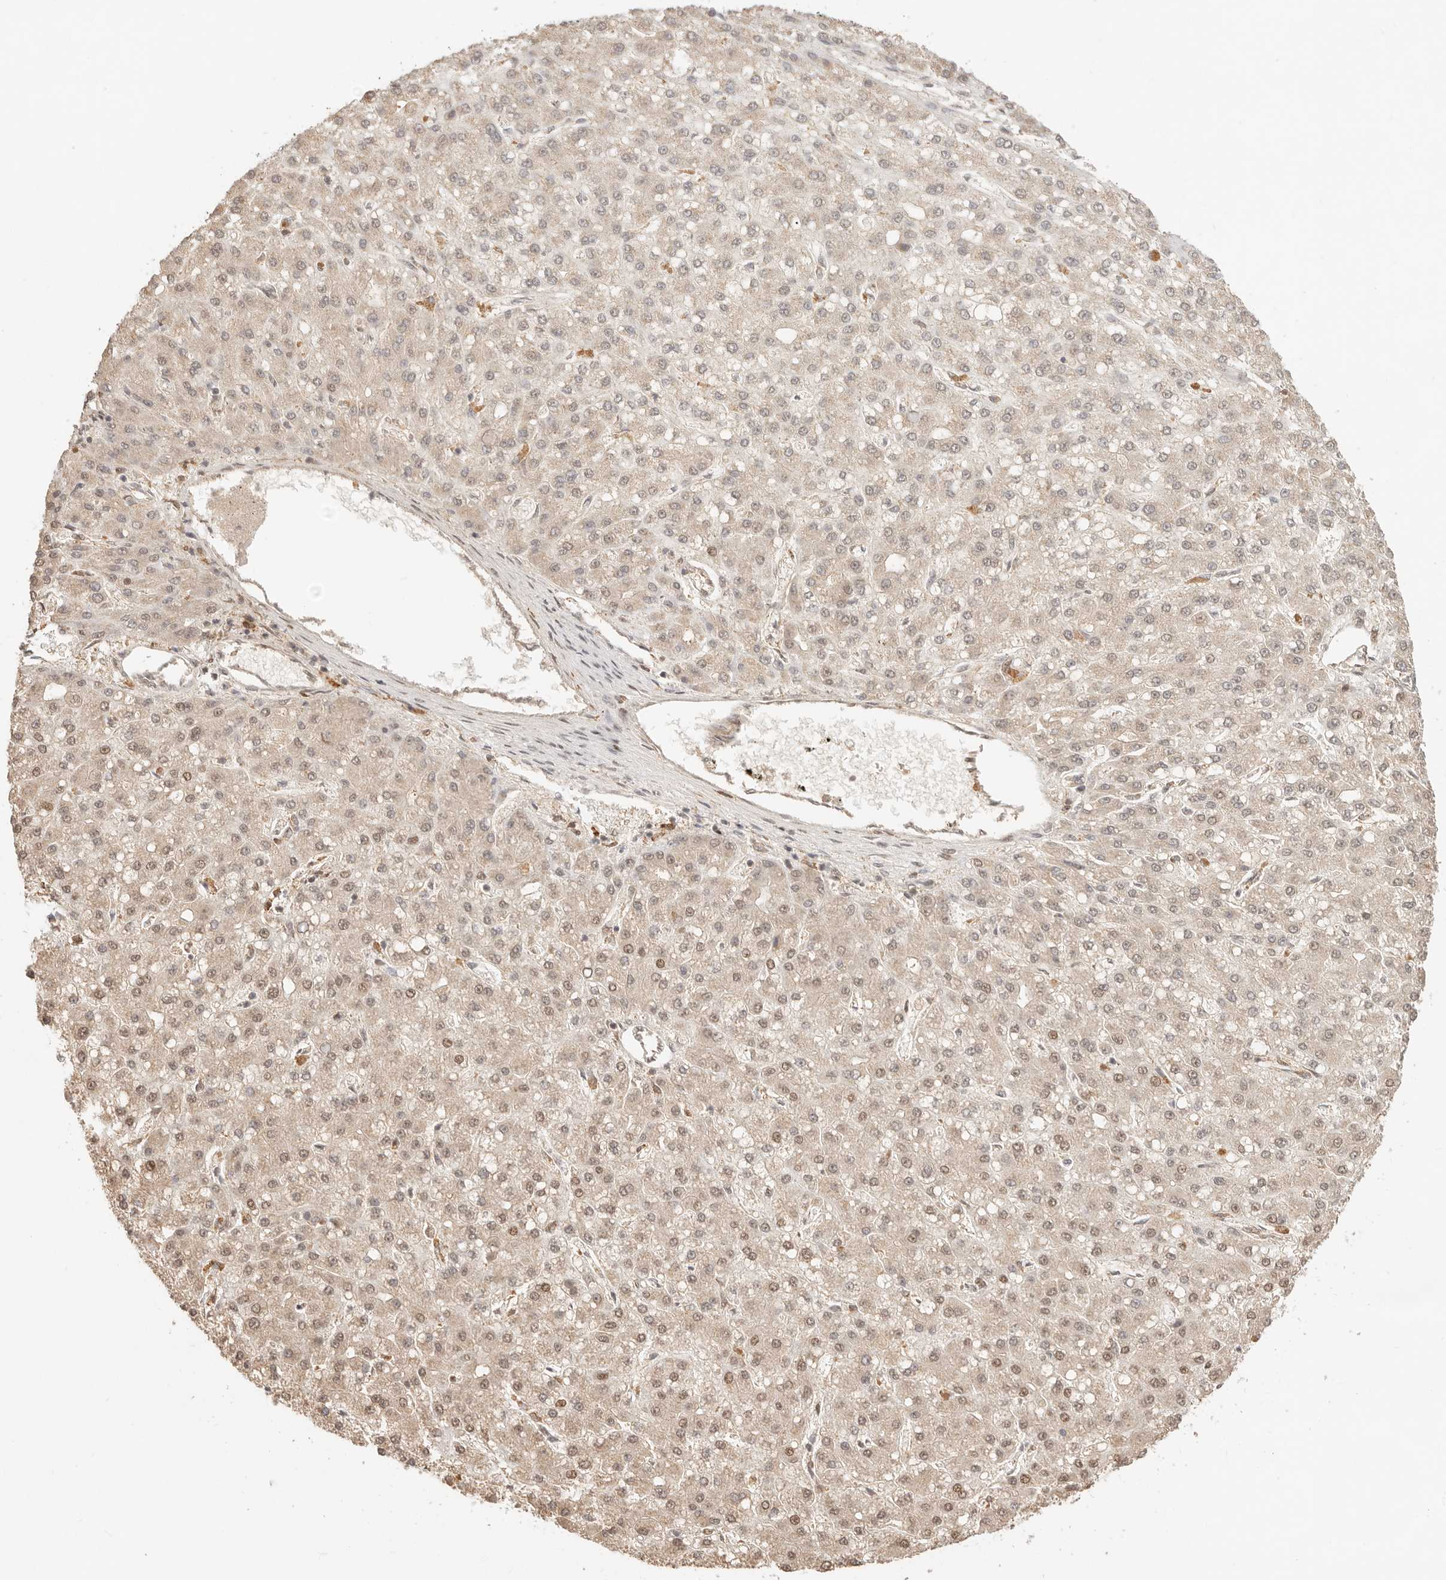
{"staining": {"intensity": "moderate", "quantity": "25%-75%", "location": "nuclear"}, "tissue": "liver cancer", "cell_type": "Tumor cells", "image_type": "cancer", "snomed": [{"axis": "morphology", "description": "Carcinoma, Hepatocellular, NOS"}, {"axis": "topography", "description": "Liver"}], "caption": "Liver cancer (hepatocellular carcinoma) tissue demonstrates moderate nuclear expression in approximately 25%-75% of tumor cells", "gene": "NPAS2", "patient": {"sex": "male", "age": 67}}